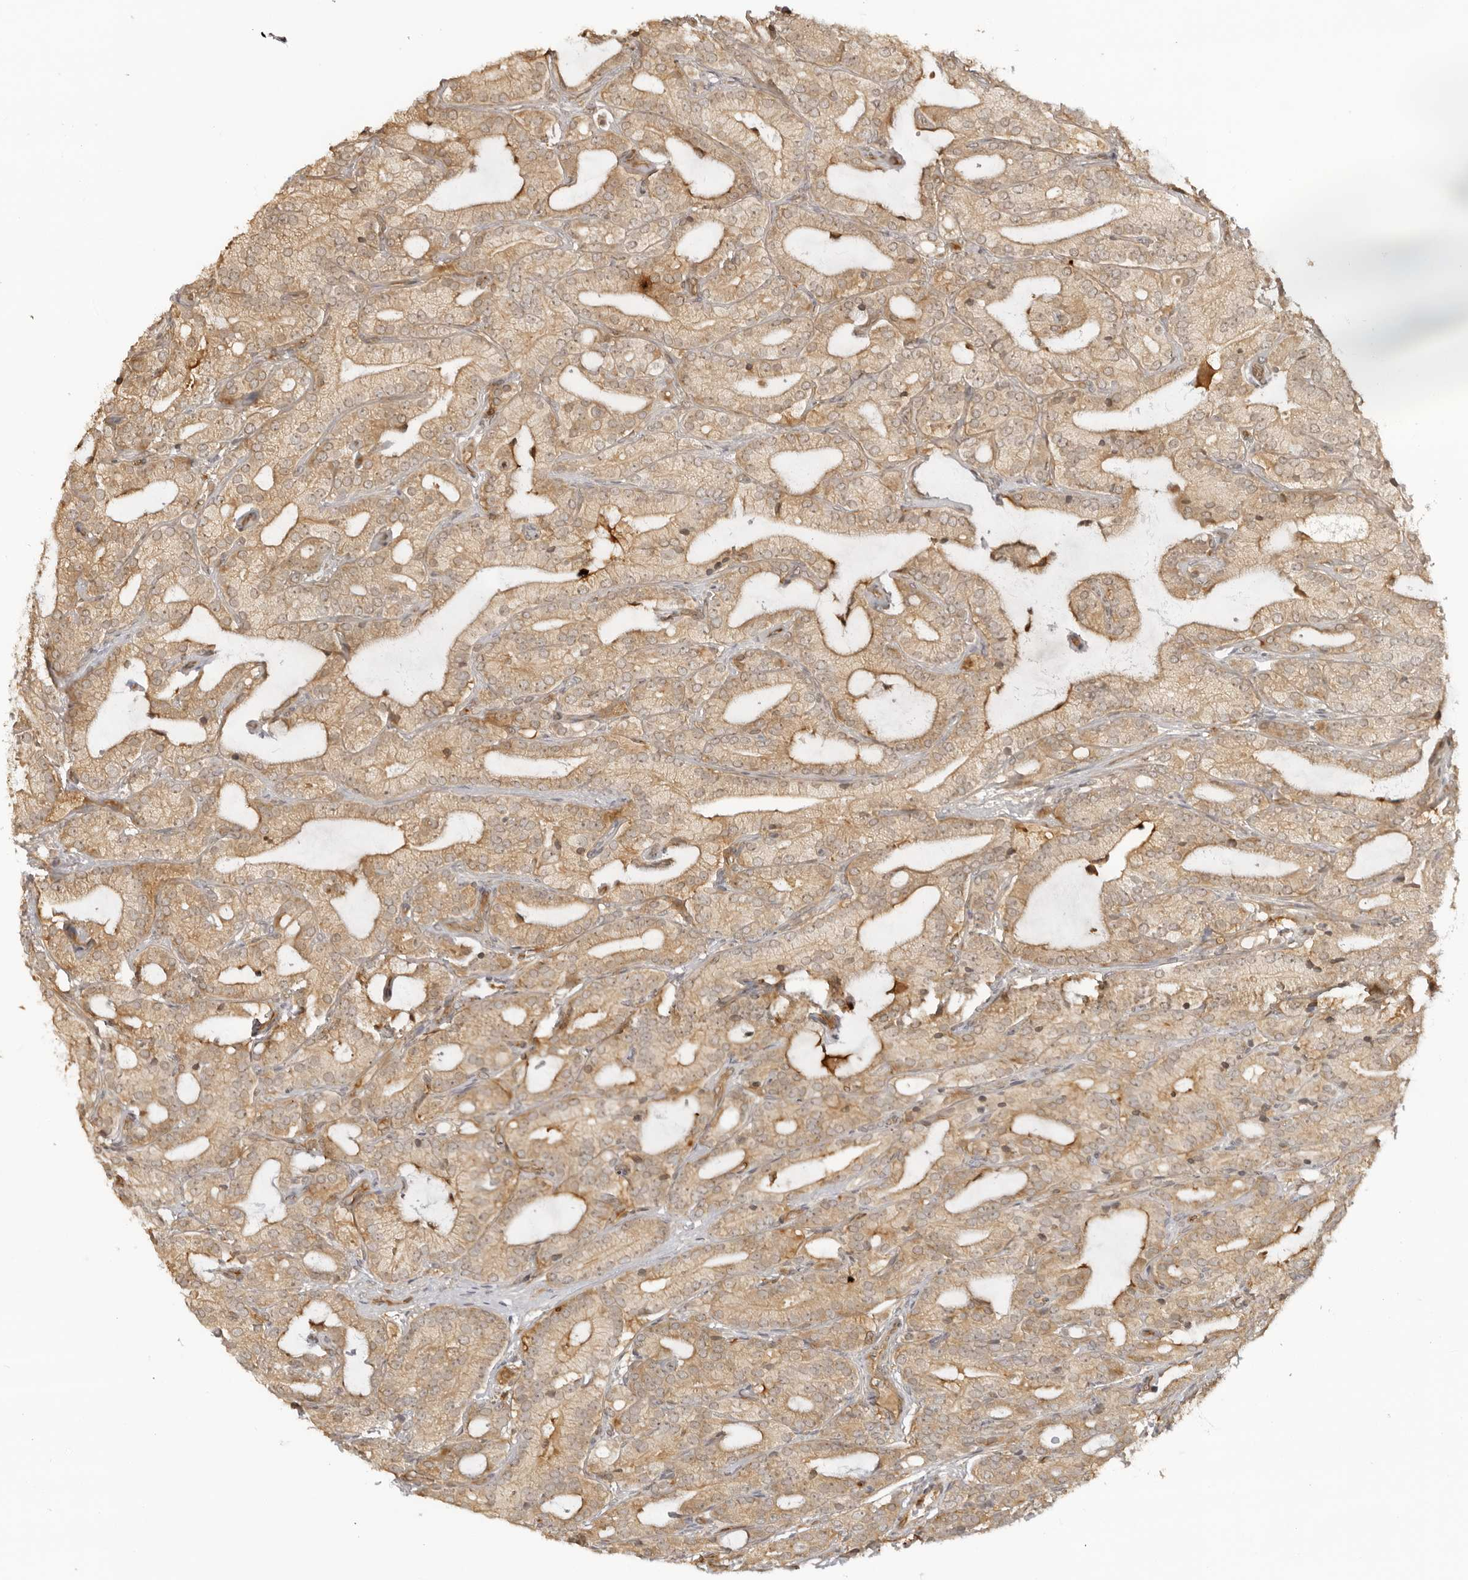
{"staining": {"intensity": "weak", "quantity": ">75%", "location": "cytoplasmic/membranous,nuclear"}, "tissue": "prostate cancer", "cell_type": "Tumor cells", "image_type": "cancer", "snomed": [{"axis": "morphology", "description": "Adenocarcinoma, High grade"}, {"axis": "topography", "description": "Prostate"}], "caption": "Prostate cancer (high-grade adenocarcinoma) was stained to show a protein in brown. There is low levels of weak cytoplasmic/membranous and nuclear positivity in approximately >75% of tumor cells.", "gene": "IKBKE", "patient": {"sex": "male", "age": 57}}